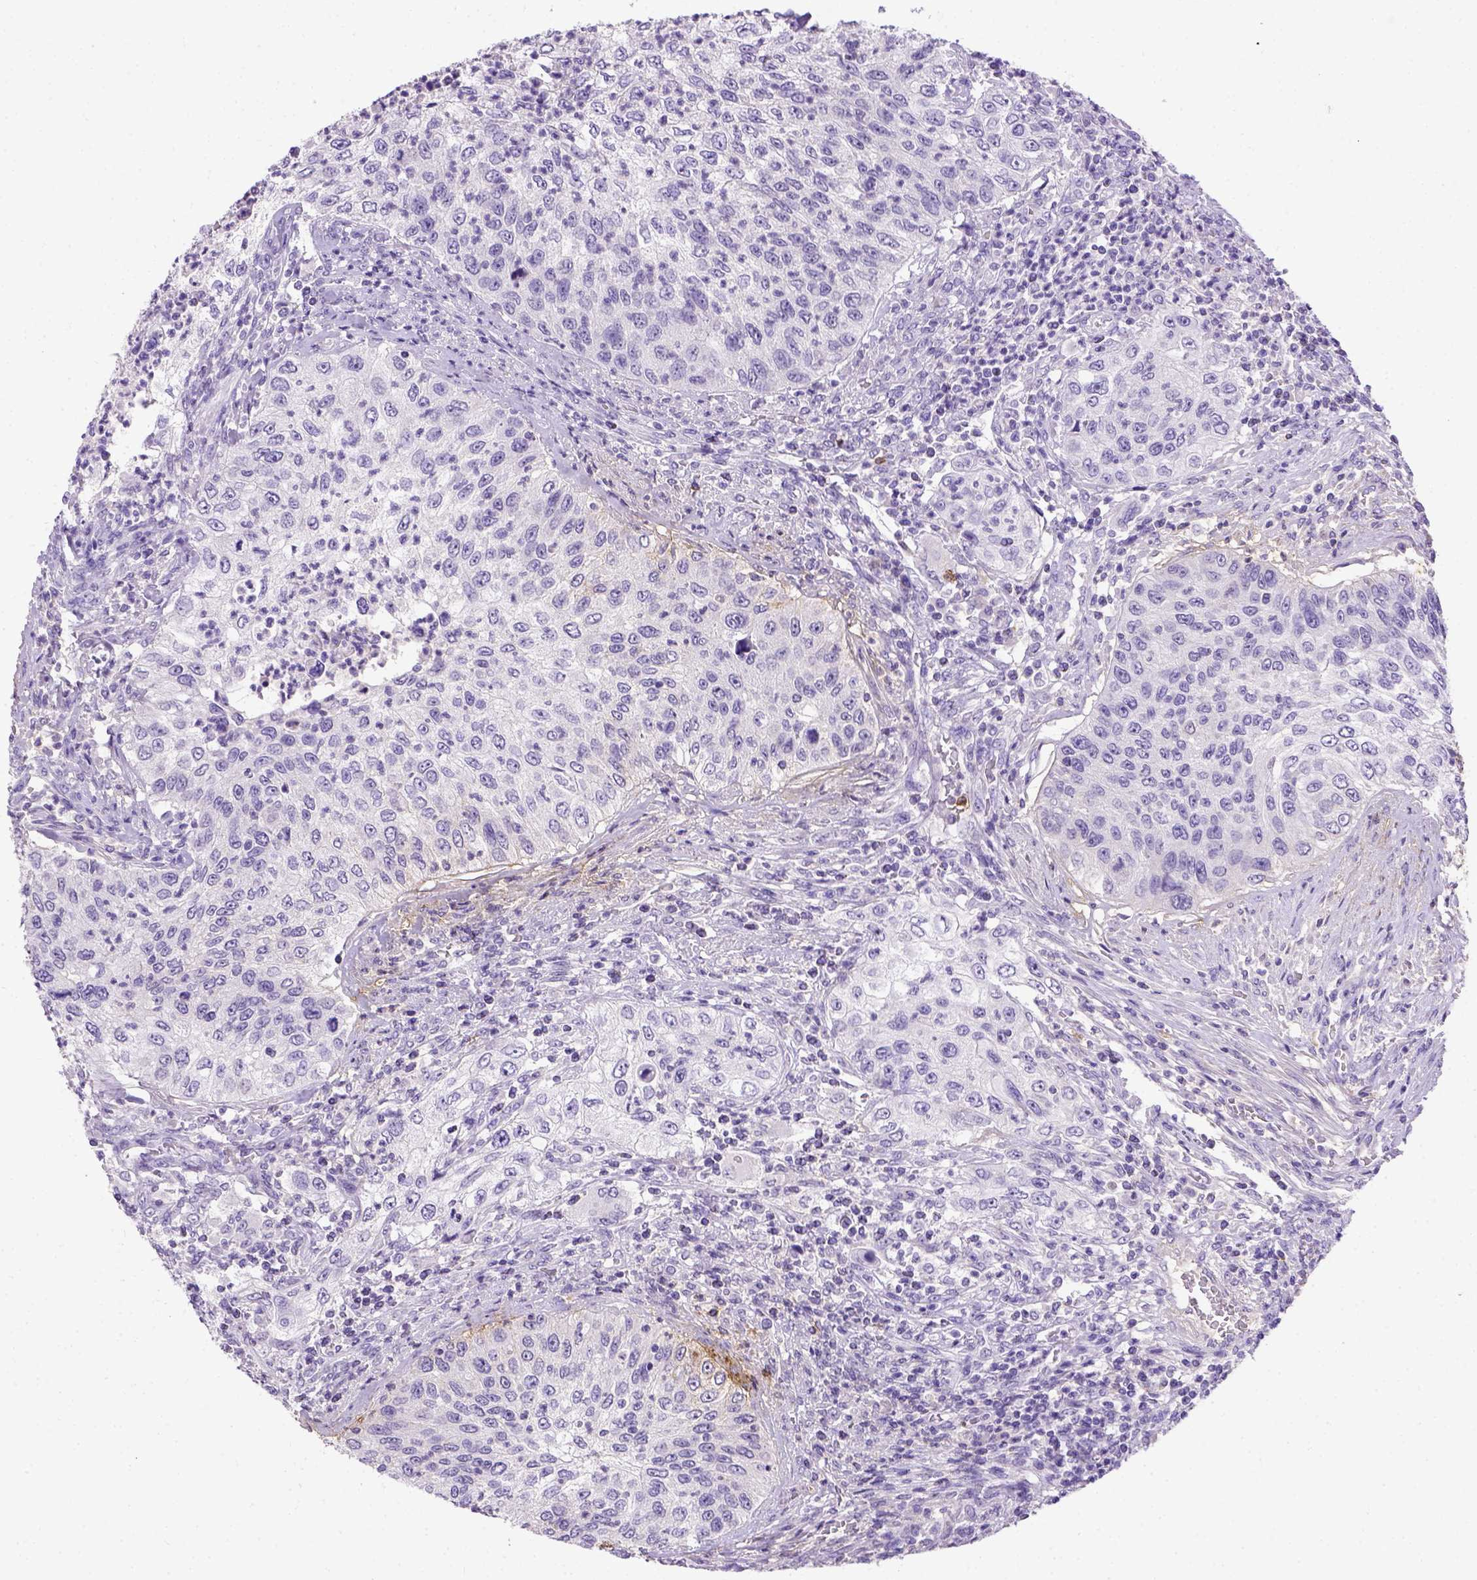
{"staining": {"intensity": "negative", "quantity": "none", "location": "none"}, "tissue": "urothelial cancer", "cell_type": "Tumor cells", "image_type": "cancer", "snomed": [{"axis": "morphology", "description": "Urothelial carcinoma, High grade"}, {"axis": "topography", "description": "Urinary bladder"}], "caption": "IHC of human urothelial carcinoma (high-grade) reveals no staining in tumor cells.", "gene": "B3GAT1", "patient": {"sex": "female", "age": 60}}